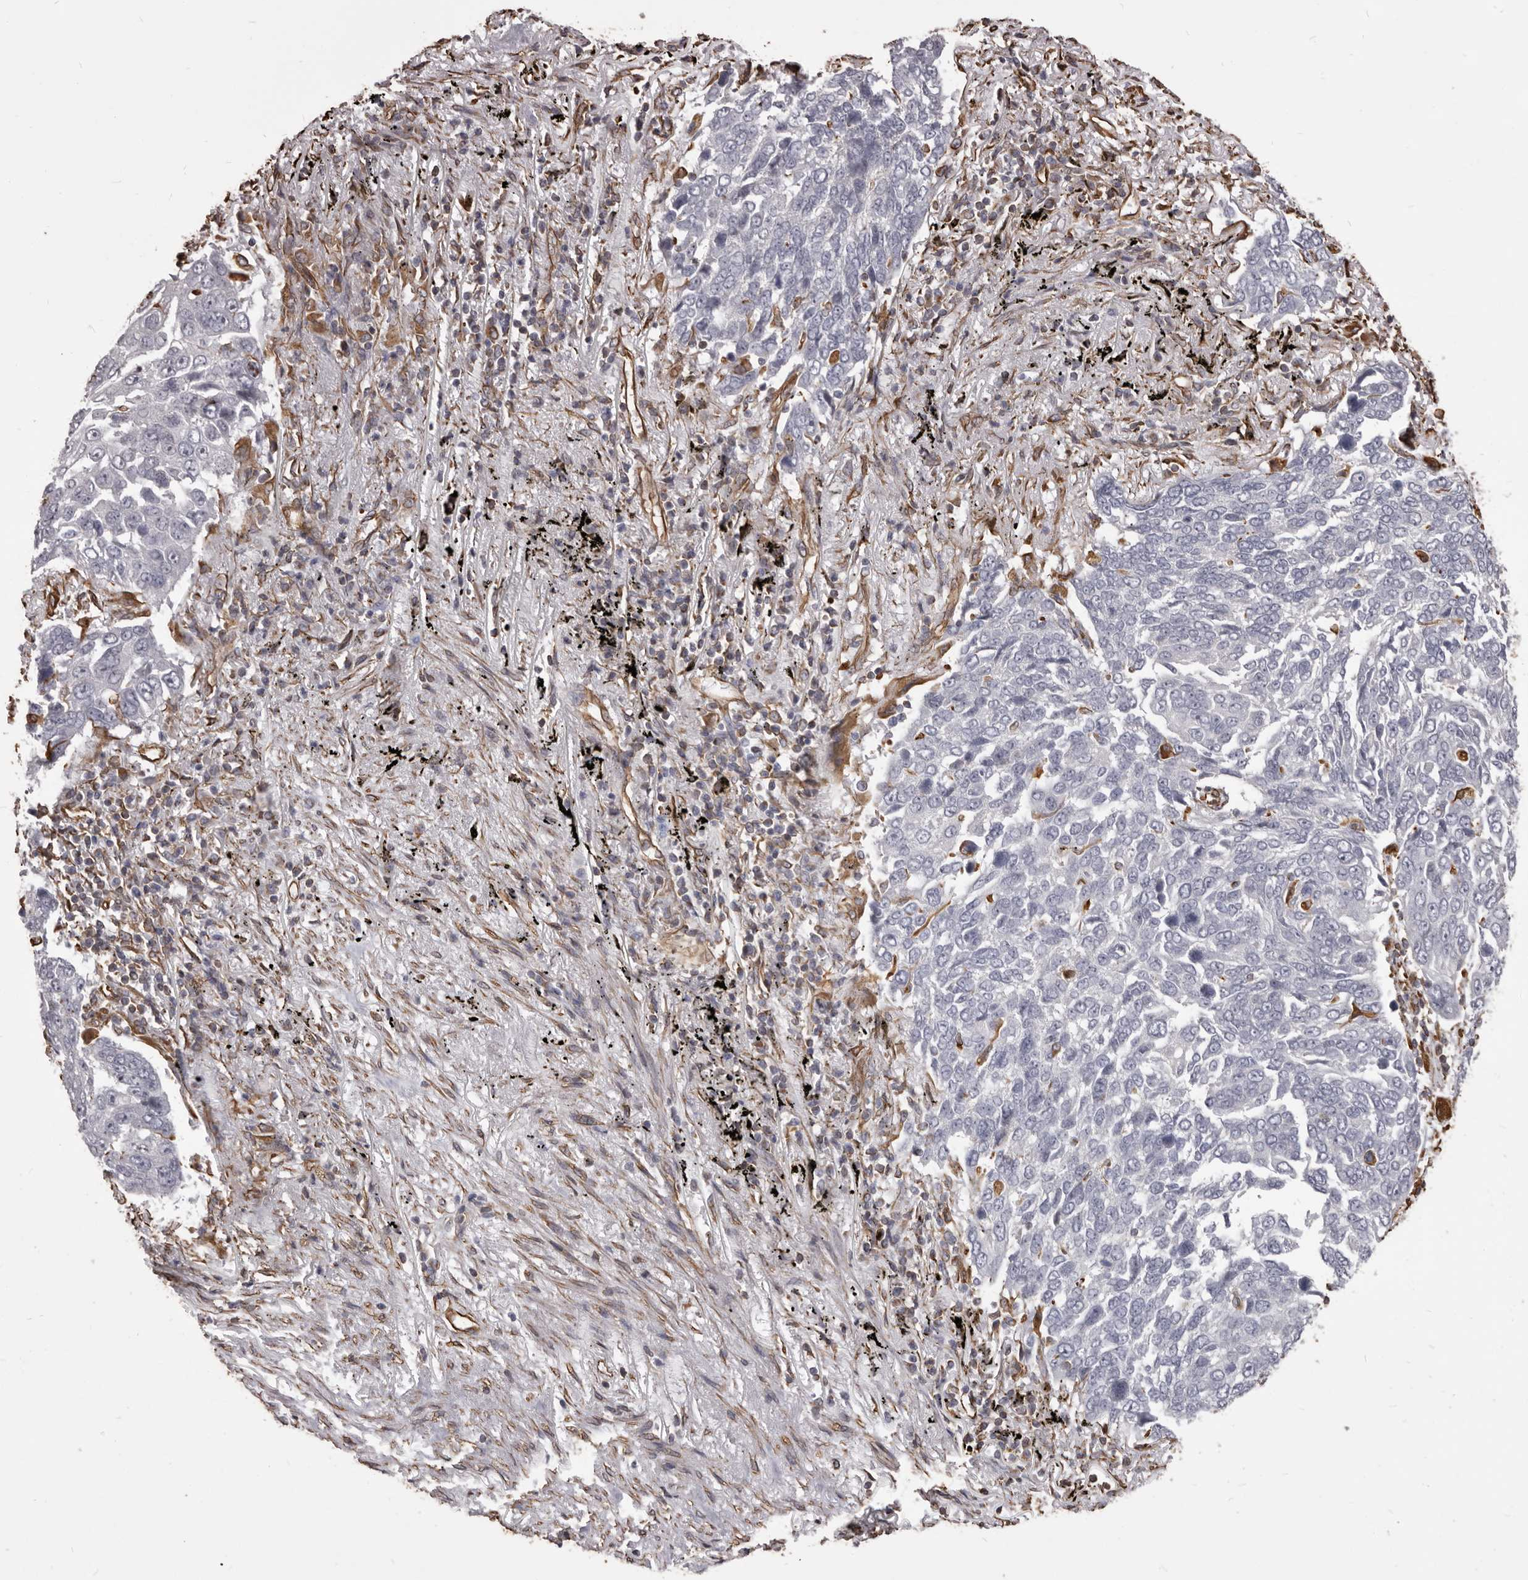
{"staining": {"intensity": "negative", "quantity": "none", "location": "none"}, "tissue": "lung cancer", "cell_type": "Tumor cells", "image_type": "cancer", "snomed": [{"axis": "morphology", "description": "Squamous cell carcinoma, NOS"}, {"axis": "topography", "description": "Lung"}], "caption": "Immunohistochemistry histopathology image of neoplastic tissue: lung squamous cell carcinoma stained with DAB (3,3'-diaminobenzidine) reveals no significant protein expression in tumor cells. (Brightfield microscopy of DAB immunohistochemistry at high magnification).", "gene": "MTURN", "patient": {"sex": "male", "age": 66}}